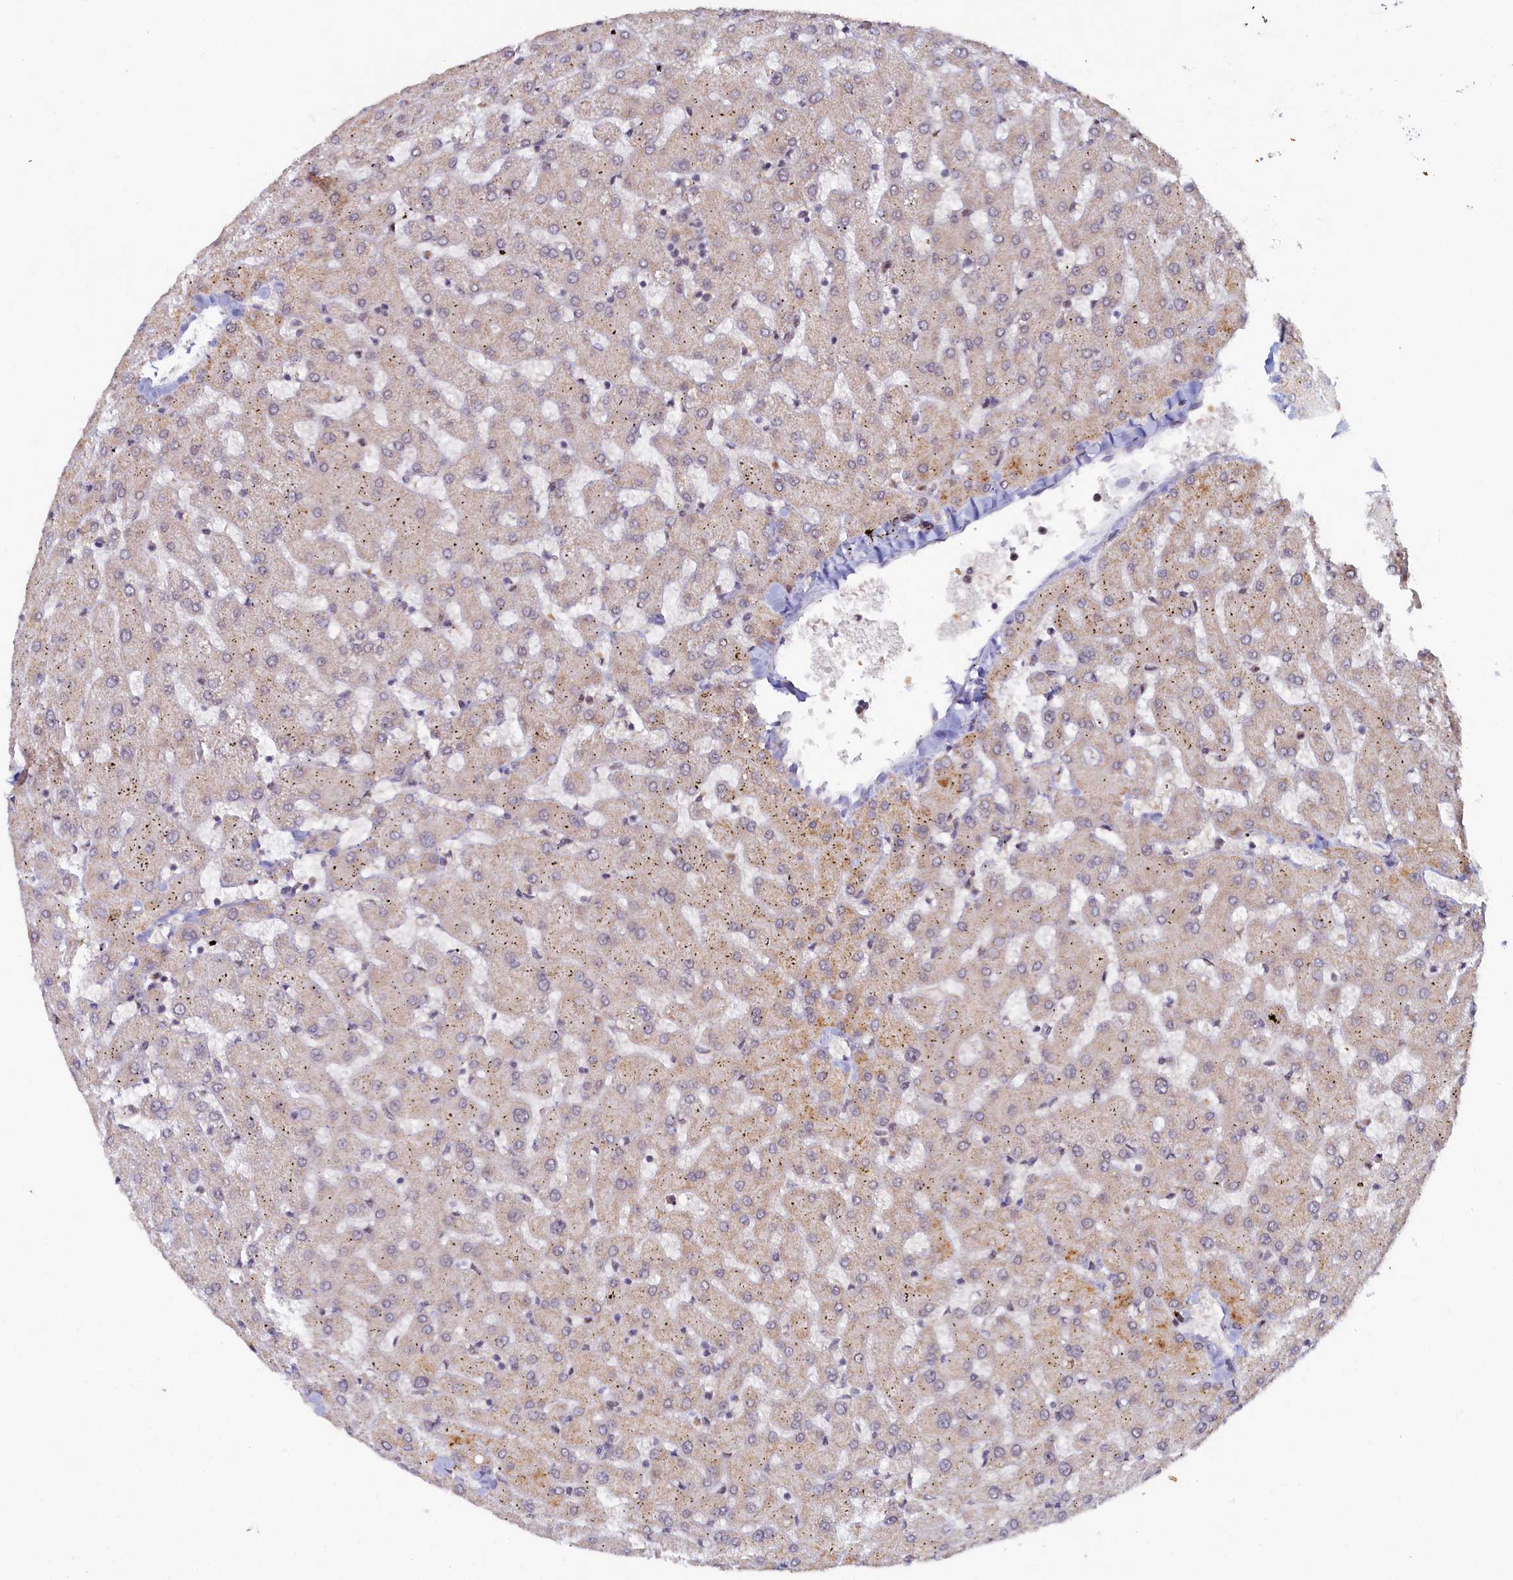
{"staining": {"intensity": "negative", "quantity": "none", "location": "none"}, "tissue": "liver", "cell_type": "Cholangiocytes", "image_type": "normal", "snomed": [{"axis": "morphology", "description": "Normal tissue, NOS"}, {"axis": "topography", "description": "Liver"}], "caption": "High magnification brightfield microscopy of normal liver stained with DAB (3,3'-diaminobenzidine) (brown) and counterstained with hematoxylin (blue): cholangiocytes show no significant positivity. Brightfield microscopy of immunohistochemistry (IHC) stained with DAB (3,3'-diaminobenzidine) (brown) and hematoxylin (blue), captured at high magnification.", "gene": "CEP20", "patient": {"sex": "female", "age": 63}}